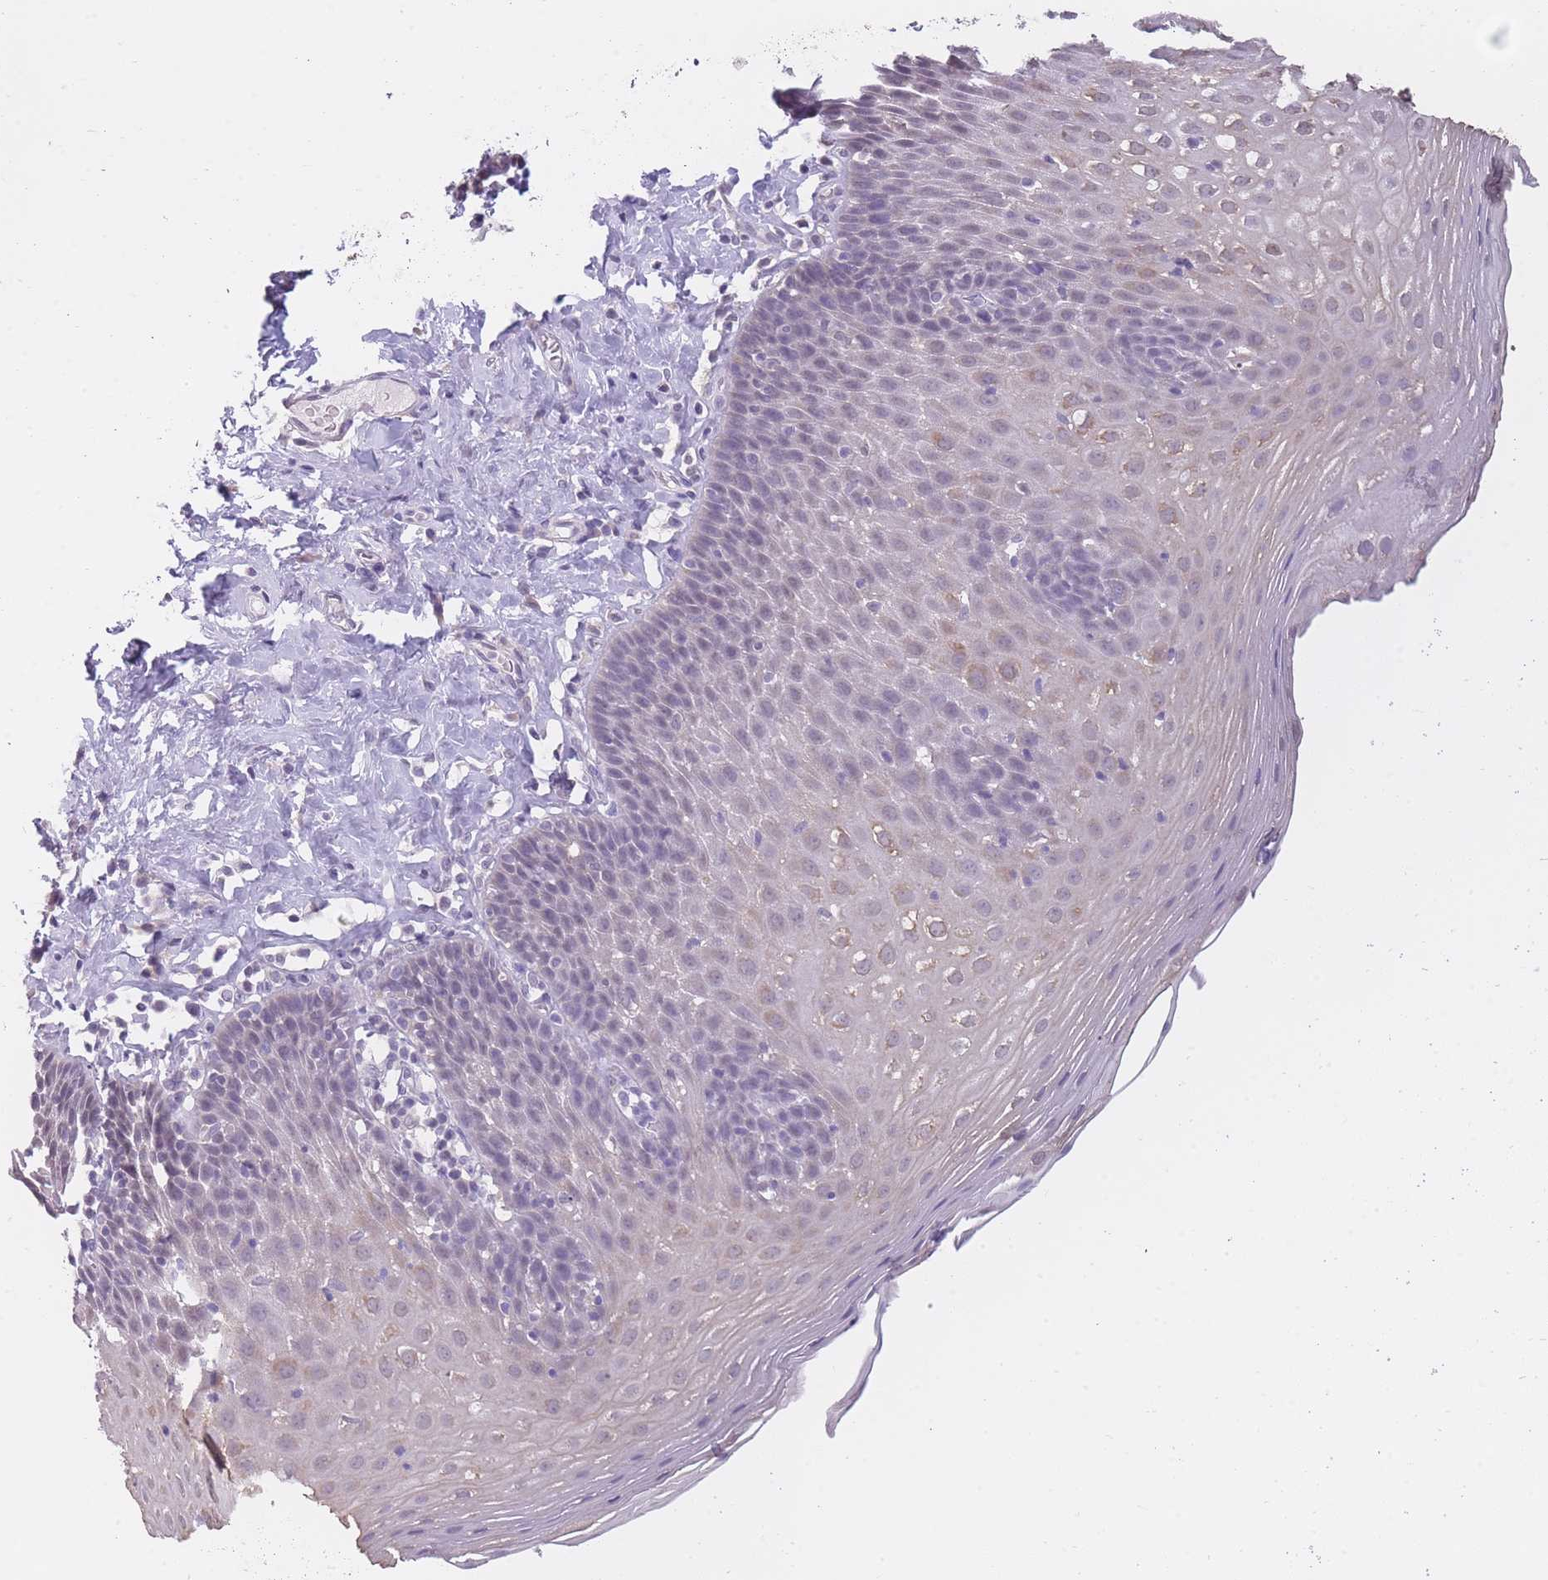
{"staining": {"intensity": "moderate", "quantity": "<25%", "location": "cytoplasmic/membranous"}, "tissue": "esophagus", "cell_type": "Squamous epithelial cells", "image_type": "normal", "snomed": [{"axis": "morphology", "description": "Normal tissue, NOS"}, {"axis": "topography", "description": "Esophagus"}], "caption": "Esophagus stained with immunohistochemistry (IHC) exhibits moderate cytoplasmic/membranous staining in approximately <25% of squamous epithelial cells.", "gene": "GOLGA6L1", "patient": {"sex": "female", "age": 61}}